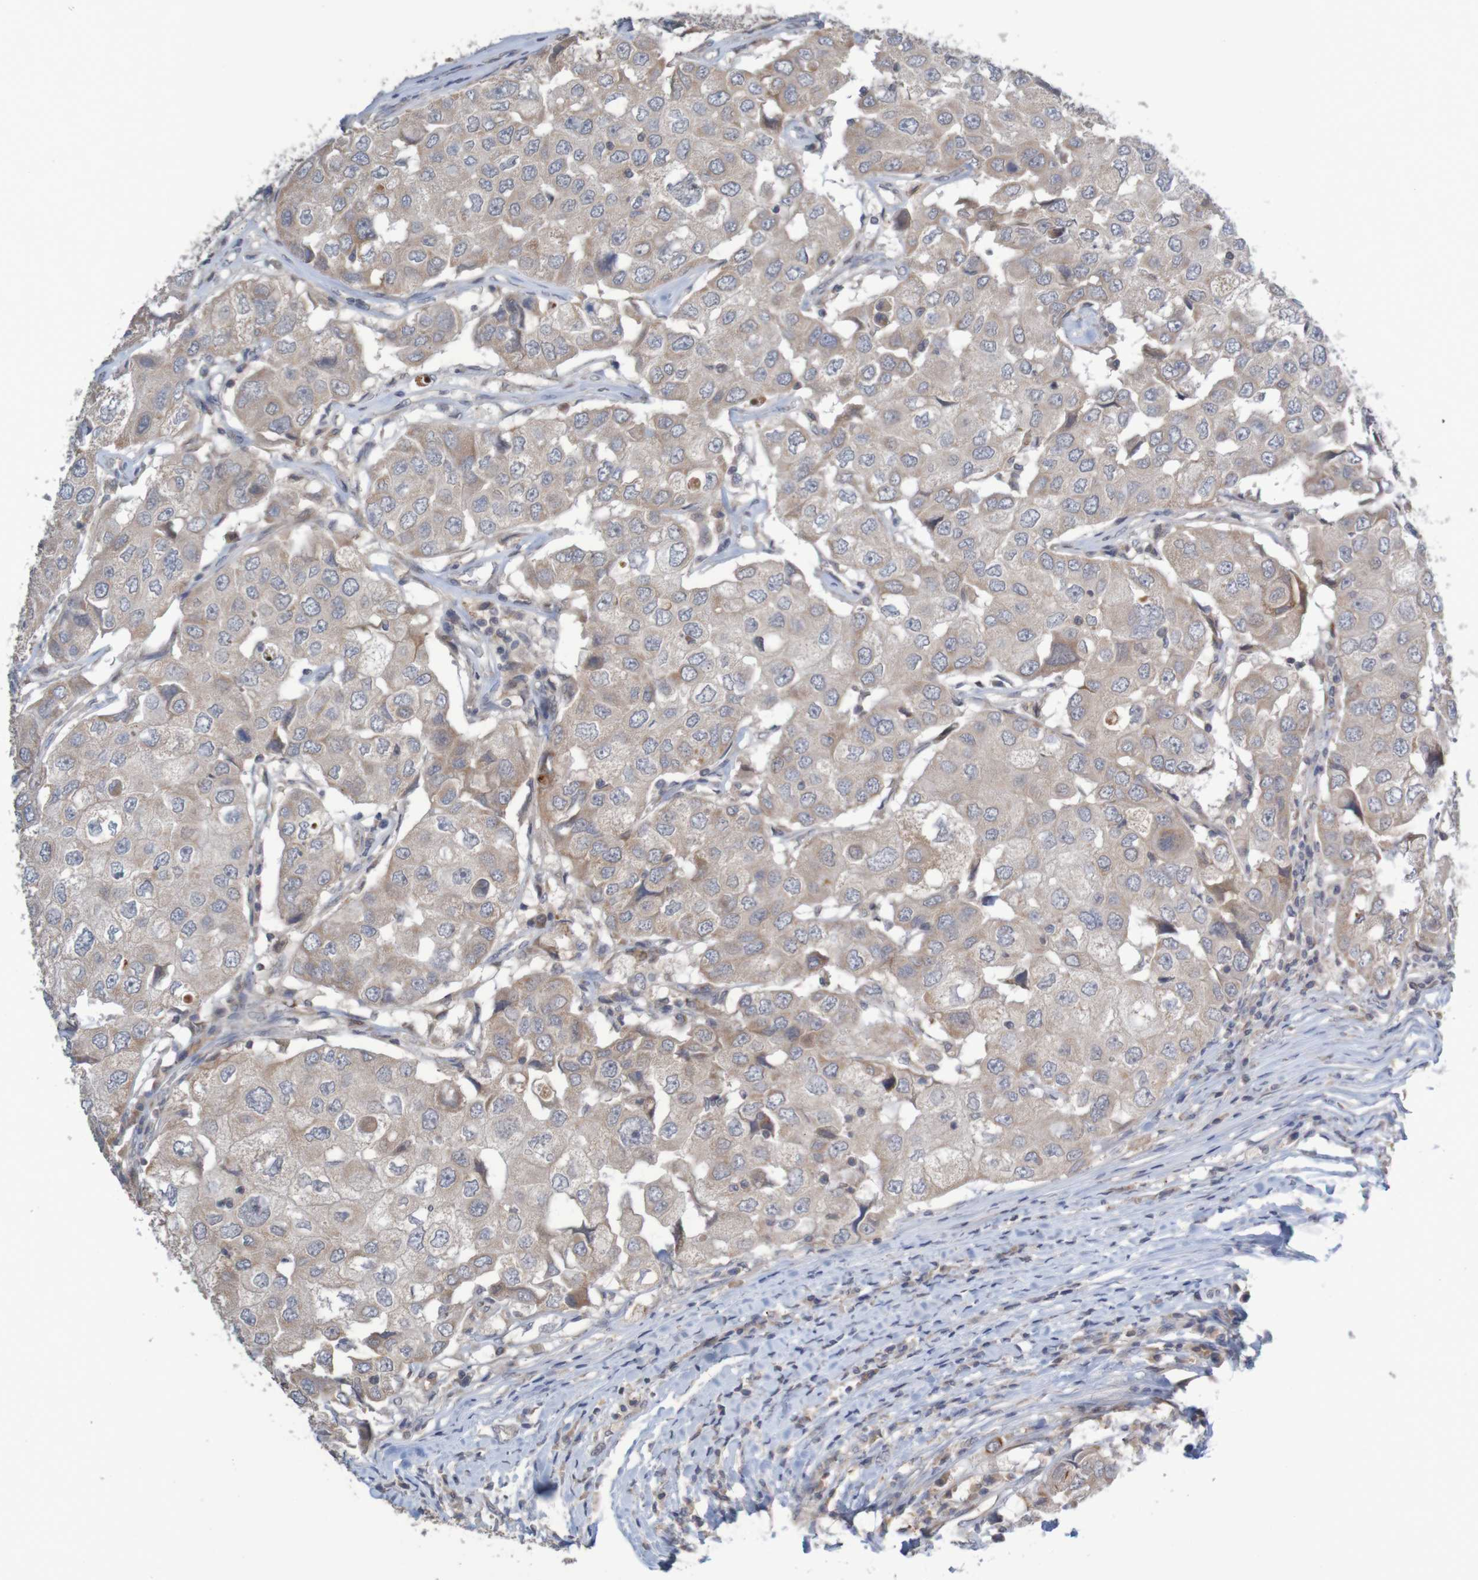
{"staining": {"intensity": "weak", "quantity": "<25%", "location": "cytoplasmic/membranous"}, "tissue": "breast cancer", "cell_type": "Tumor cells", "image_type": "cancer", "snomed": [{"axis": "morphology", "description": "Duct carcinoma"}, {"axis": "topography", "description": "Breast"}], "caption": "Human breast cancer stained for a protein using immunohistochemistry (IHC) shows no expression in tumor cells.", "gene": "ANKK1", "patient": {"sex": "female", "age": 27}}